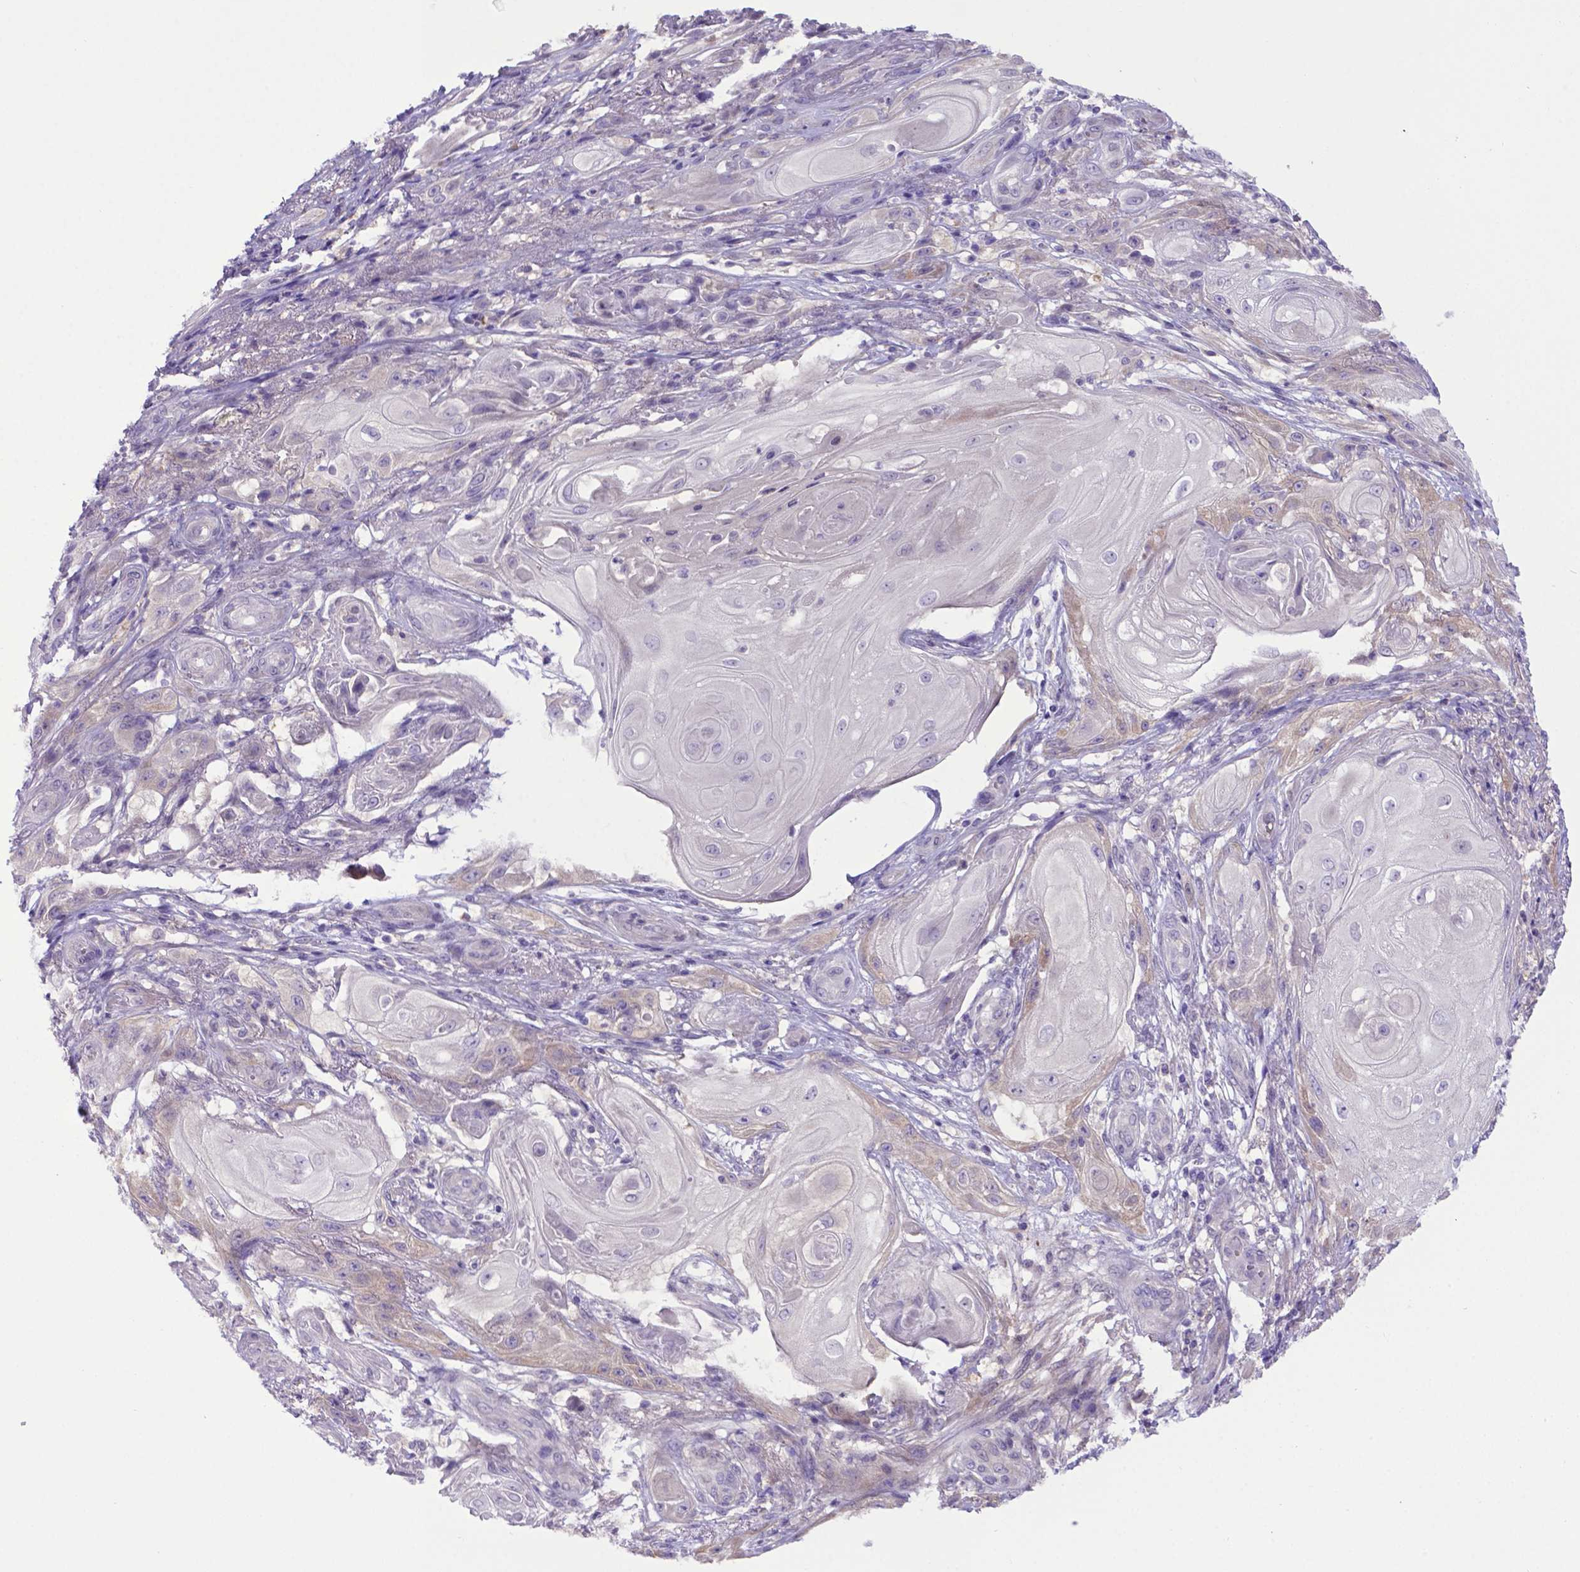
{"staining": {"intensity": "negative", "quantity": "none", "location": "none"}, "tissue": "skin cancer", "cell_type": "Tumor cells", "image_type": "cancer", "snomed": [{"axis": "morphology", "description": "Squamous cell carcinoma, NOS"}, {"axis": "topography", "description": "Skin"}], "caption": "This is an immunohistochemistry micrograph of skin cancer. There is no staining in tumor cells.", "gene": "ADRA2B", "patient": {"sex": "male", "age": 62}}